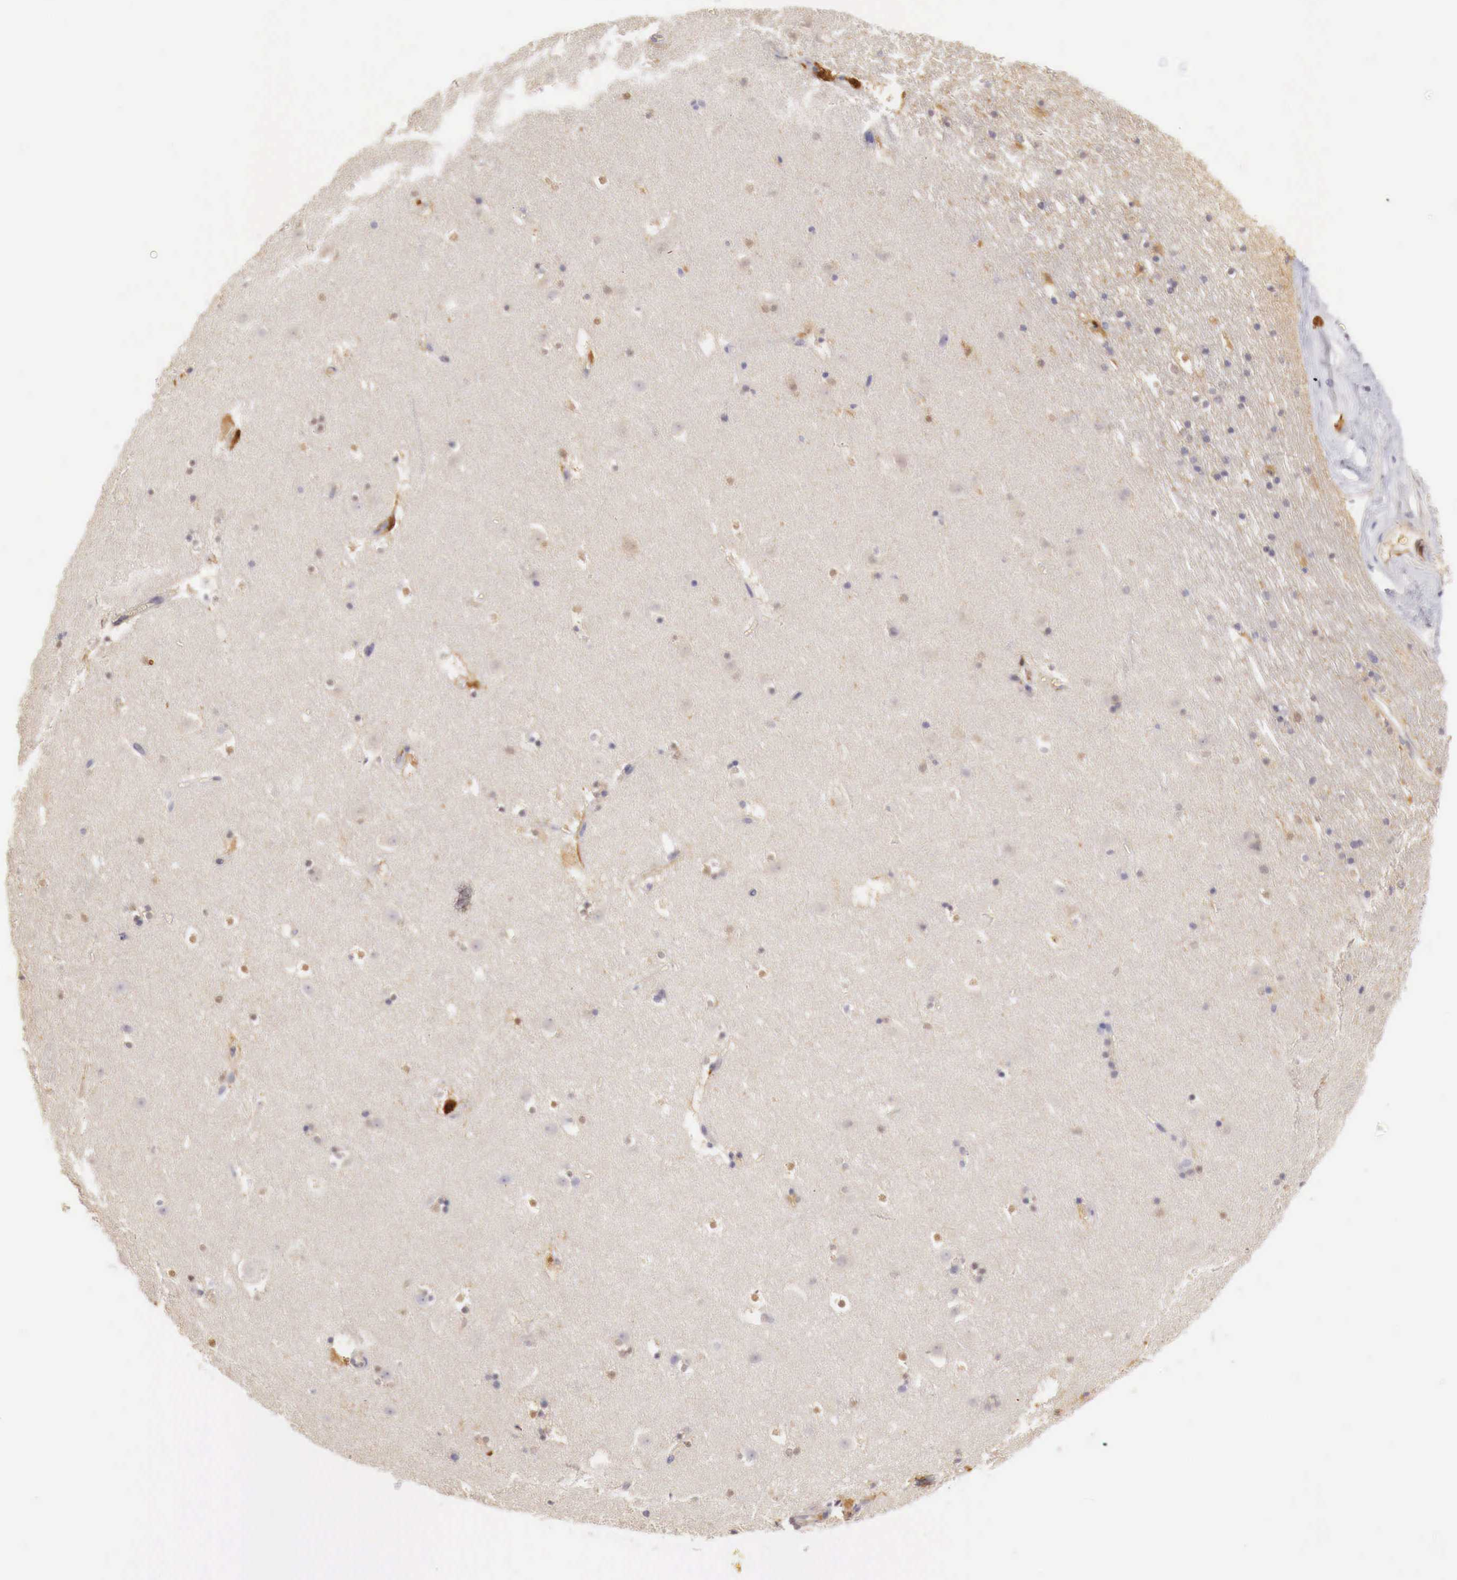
{"staining": {"intensity": "weak", "quantity": "<25%", "location": "cytoplasmic/membranous"}, "tissue": "caudate", "cell_type": "Glial cells", "image_type": "normal", "snomed": [{"axis": "morphology", "description": "Normal tissue, NOS"}, {"axis": "topography", "description": "Lateral ventricle wall"}], "caption": "The histopathology image shows no significant expression in glial cells of caudate.", "gene": "RENBP", "patient": {"sex": "male", "age": 45}}